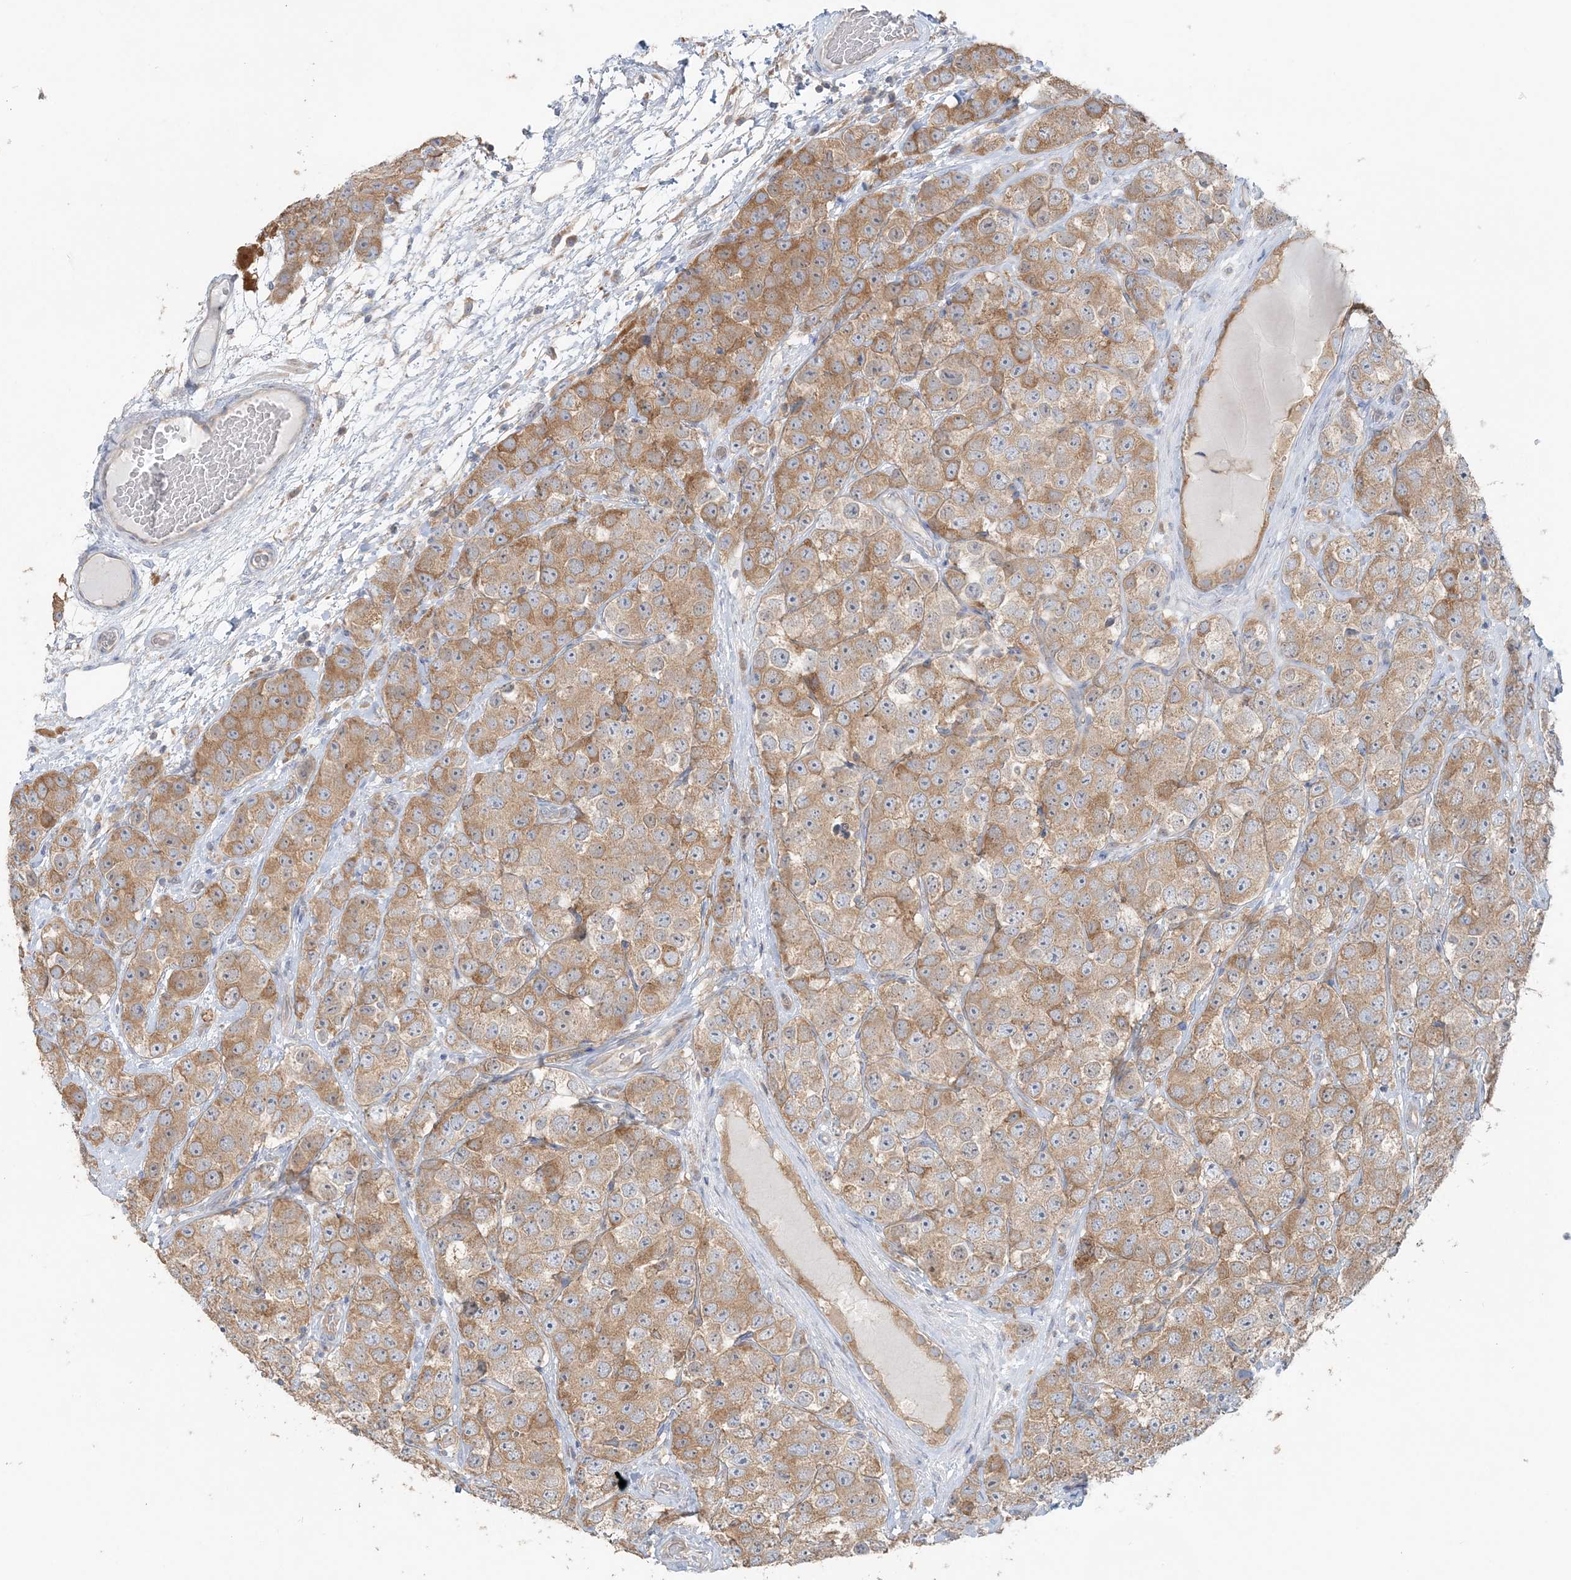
{"staining": {"intensity": "moderate", "quantity": ">75%", "location": "cytoplasmic/membranous"}, "tissue": "testis cancer", "cell_type": "Tumor cells", "image_type": "cancer", "snomed": [{"axis": "morphology", "description": "Seminoma, NOS"}, {"axis": "topography", "description": "Testis"}], "caption": "There is medium levels of moderate cytoplasmic/membranous expression in tumor cells of testis seminoma, as demonstrated by immunohistochemical staining (brown color).", "gene": "TBC1D5", "patient": {"sex": "male", "age": 28}}